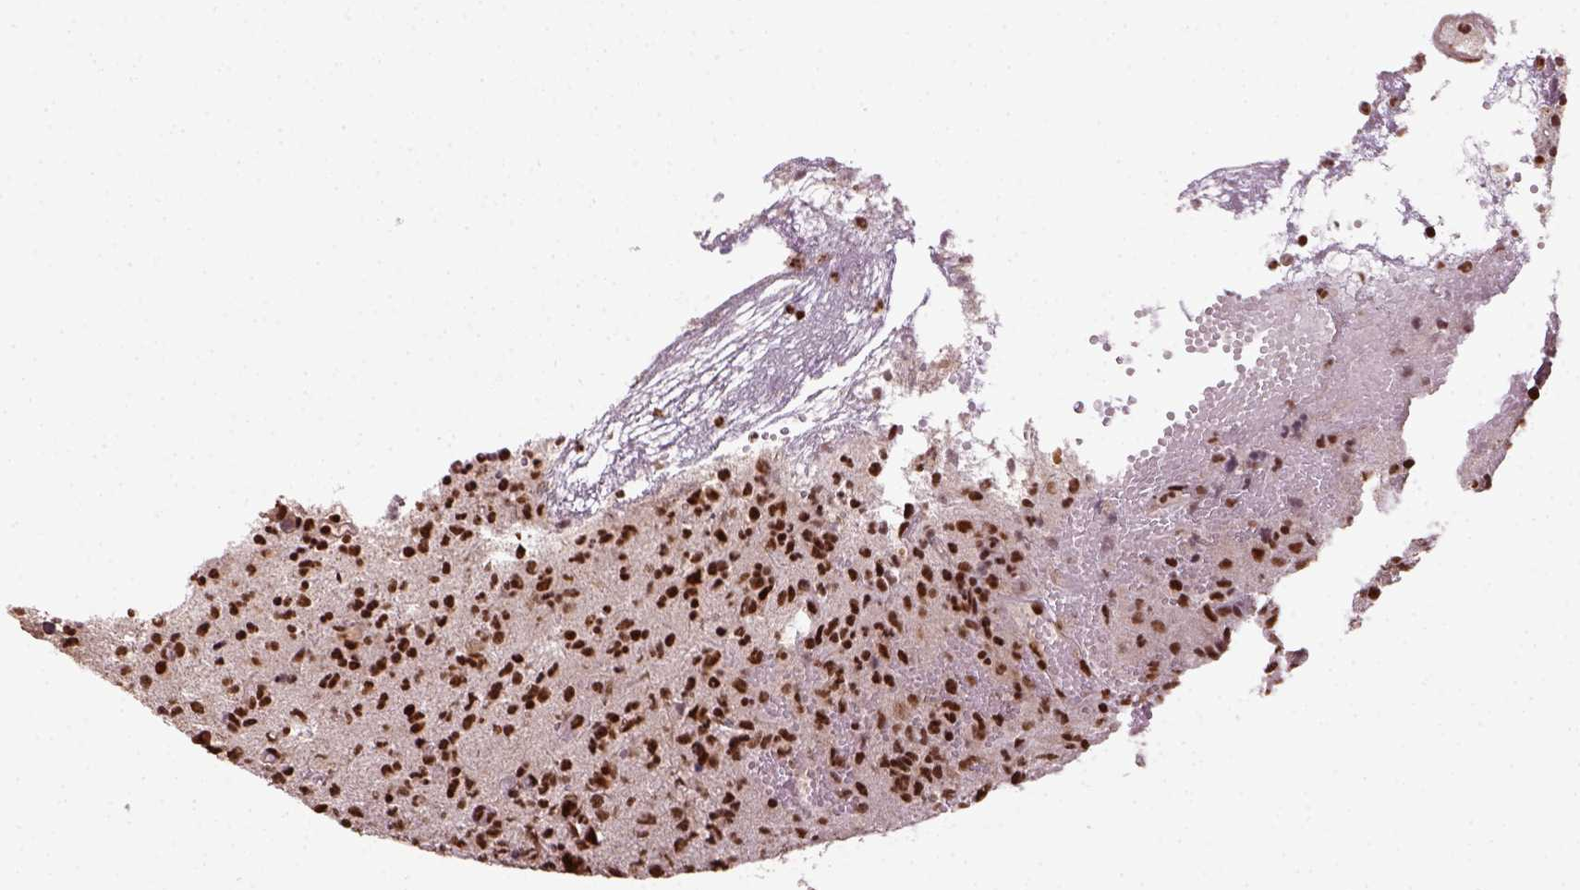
{"staining": {"intensity": "strong", "quantity": ">75%", "location": "nuclear"}, "tissue": "glioma", "cell_type": "Tumor cells", "image_type": "cancer", "snomed": [{"axis": "morphology", "description": "Glioma, malignant, Low grade"}, {"axis": "topography", "description": "Brain"}], "caption": "Brown immunohistochemical staining in human malignant glioma (low-grade) reveals strong nuclear positivity in approximately >75% of tumor cells.", "gene": "CCAR1", "patient": {"sex": "male", "age": 64}}